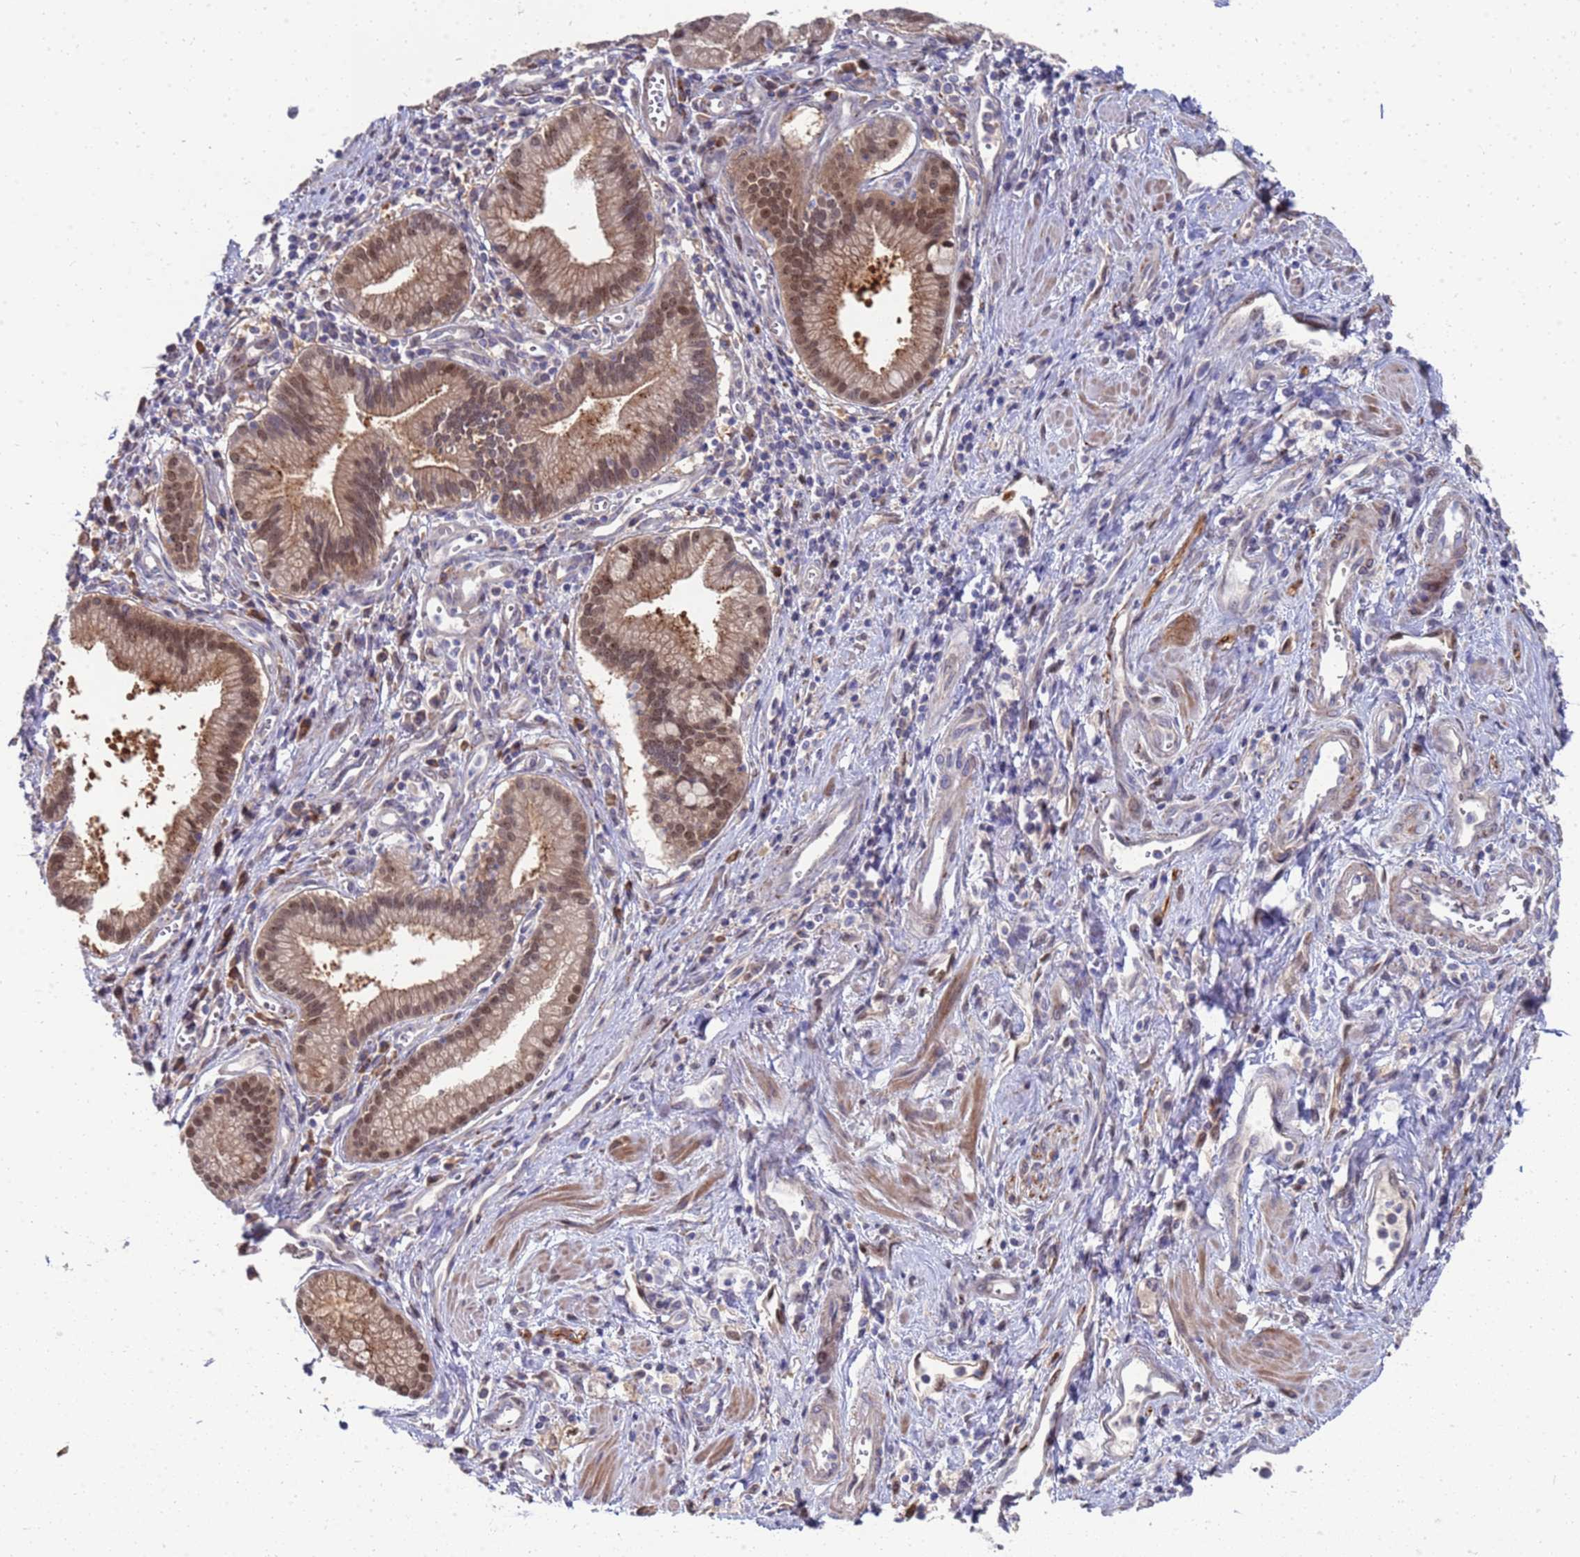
{"staining": {"intensity": "moderate", "quantity": ">75%", "location": "cytoplasmic/membranous,nuclear"}, "tissue": "pancreatic cancer", "cell_type": "Tumor cells", "image_type": "cancer", "snomed": [{"axis": "morphology", "description": "Adenocarcinoma, NOS"}, {"axis": "topography", "description": "Pancreas"}], "caption": "A high-resolution image shows immunohistochemistry (IHC) staining of pancreatic cancer, which displays moderate cytoplasmic/membranous and nuclear staining in approximately >75% of tumor cells. (DAB (3,3'-diaminobenzidine) IHC, brown staining for protein, blue staining for nuclei).", "gene": "ENOSF1", "patient": {"sex": "male", "age": 78}}